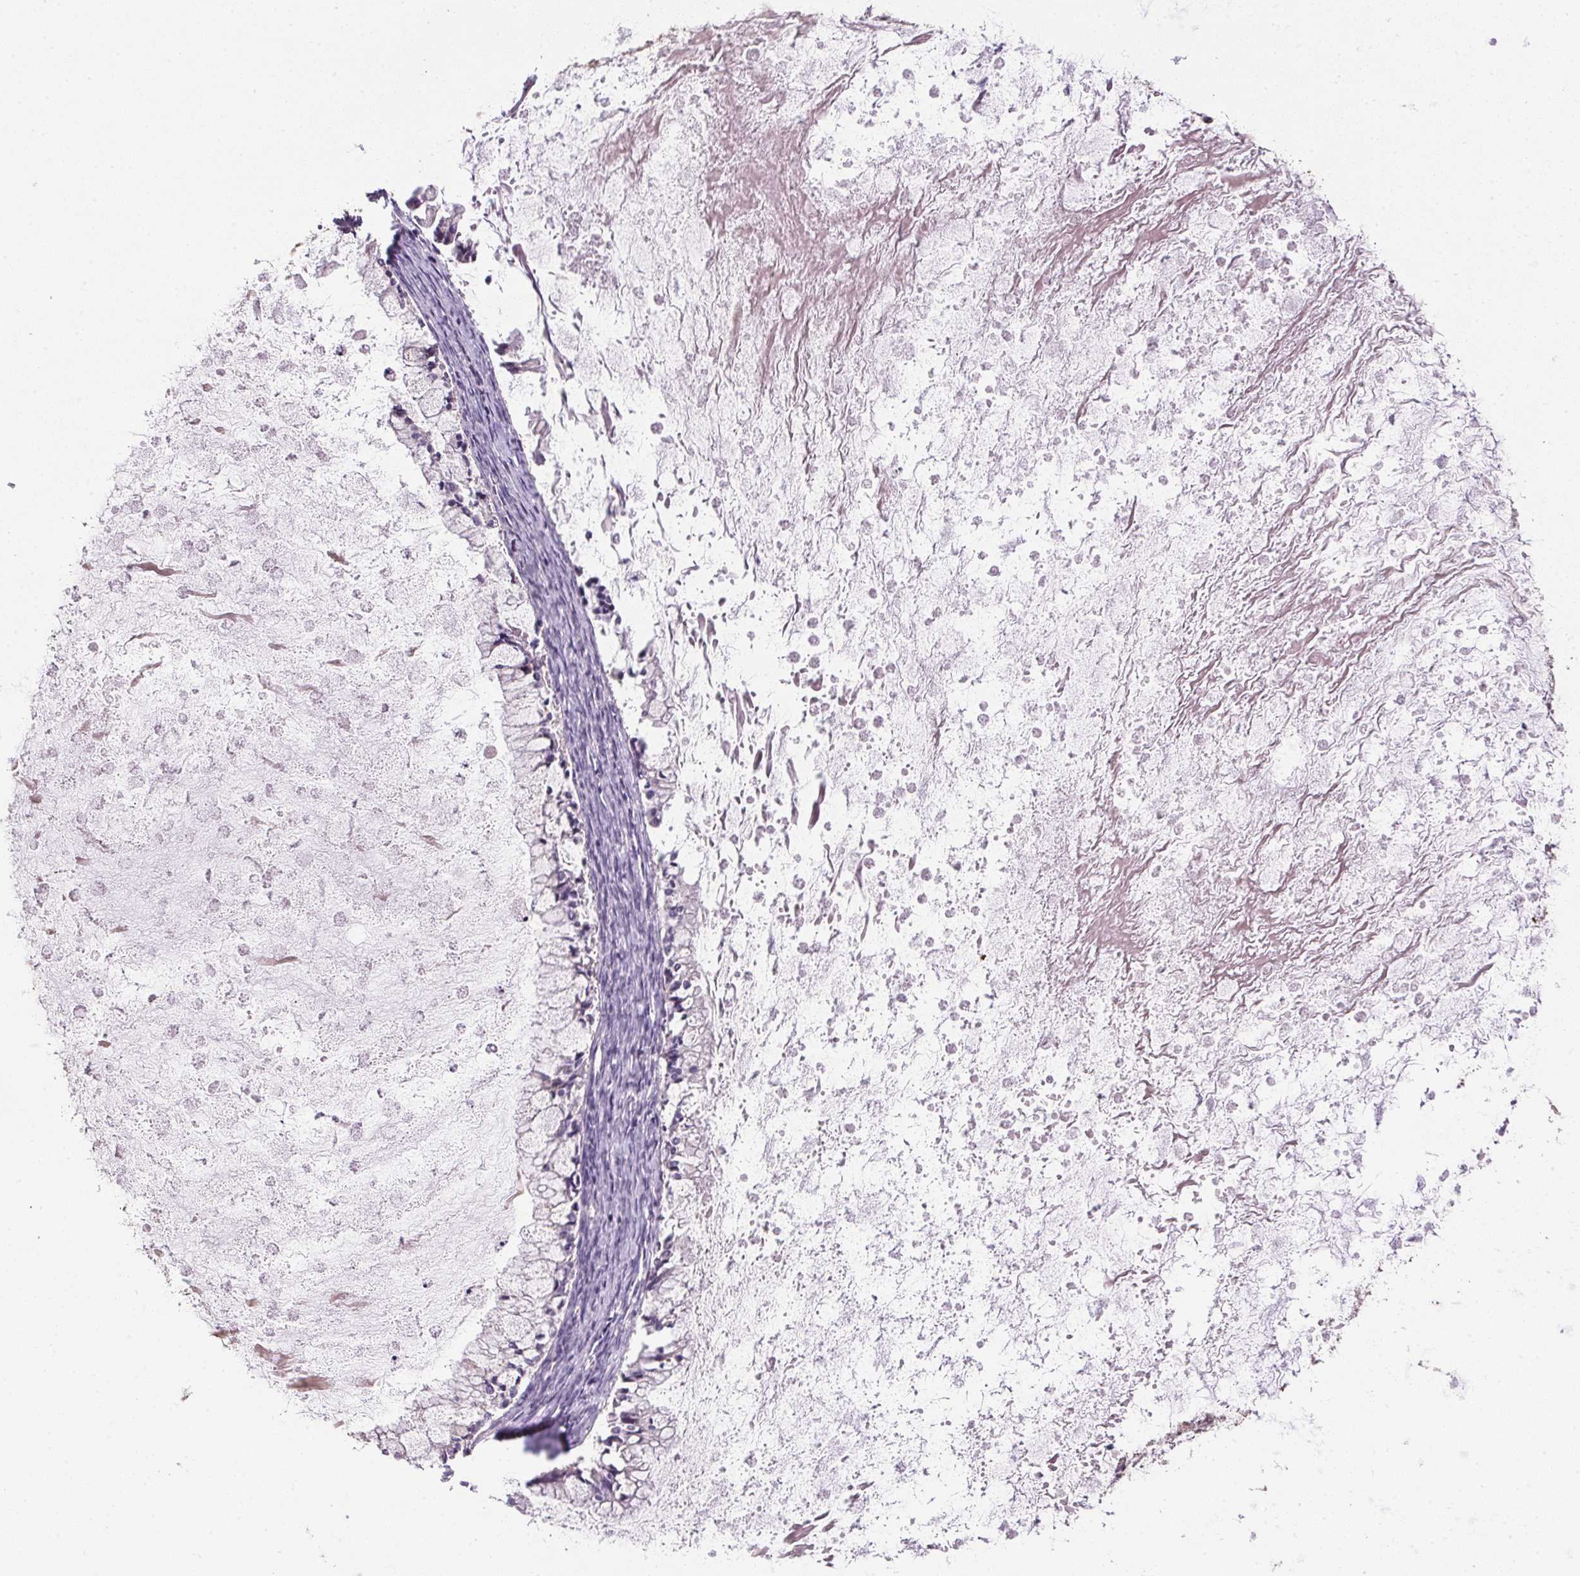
{"staining": {"intensity": "negative", "quantity": "none", "location": "none"}, "tissue": "ovarian cancer", "cell_type": "Tumor cells", "image_type": "cancer", "snomed": [{"axis": "morphology", "description": "Cystadenocarcinoma, mucinous, NOS"}, {"axis": "topography", "description": "Ovary"}], "caption": "Ovarian cancer (mucinous cystadenocarcinoma) stained for a protein using immunohistochemistry demonstrates no positivity tumor cells.", "gene": "SPACA9", "patient": {"sex": "female", "age": 67}}